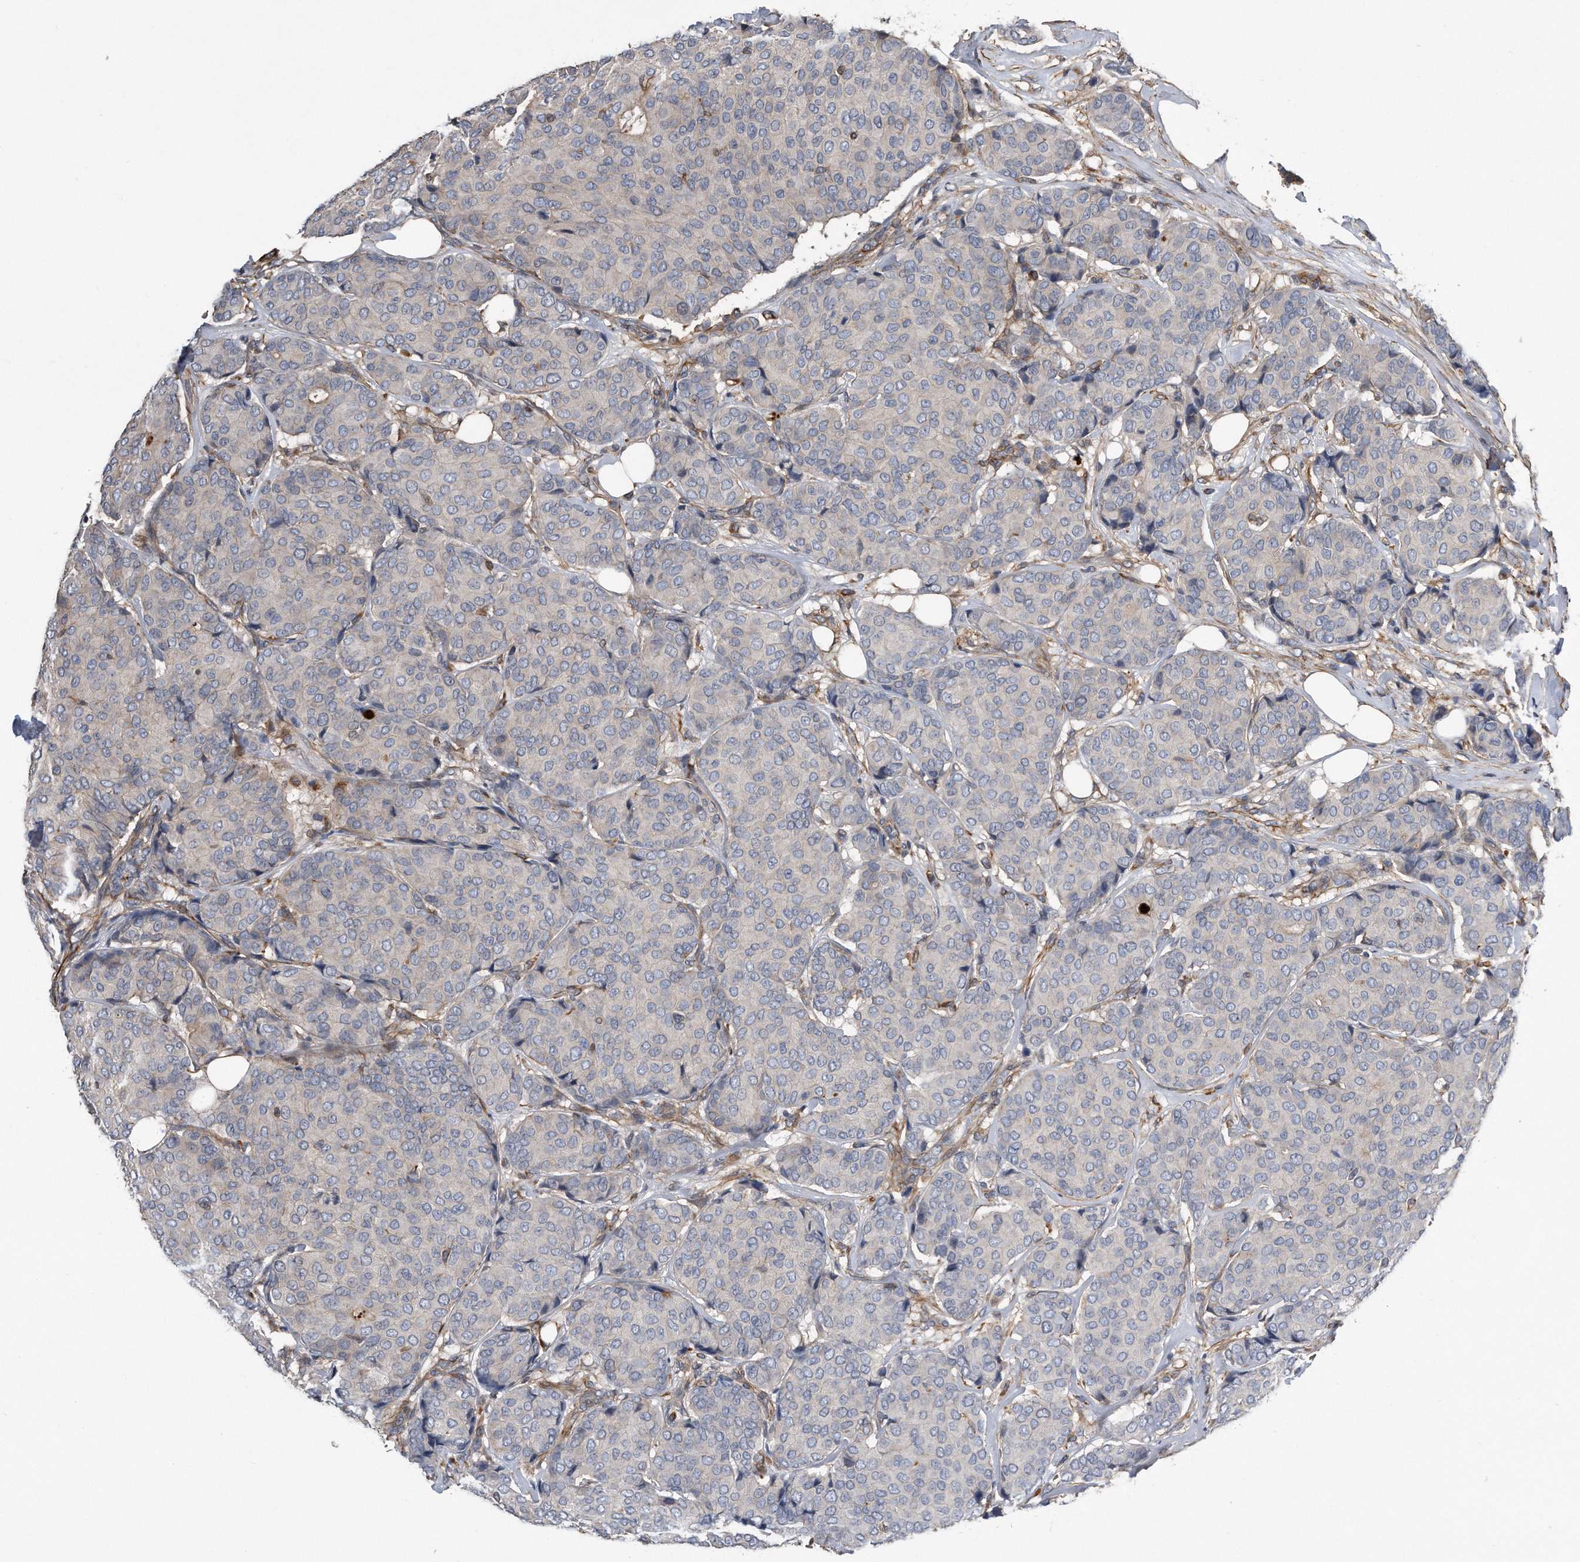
{"staining": {"intensity": "negative", "quantity": "none", "location": "none"}, "tissue": "breast cancer", "cell_type": "Tumor cells", "image_type": "cancer", "snomed": [{"axis": "morphology", "description": "Duct carcinoma"}, {"axis": "topography", "description": "Breast"}], "caption": "Tumor cells show no significant staining in intraductal carcinoma (breast).", "gene": "GPC1", "patient": {"sex": "female", "age": 75}}